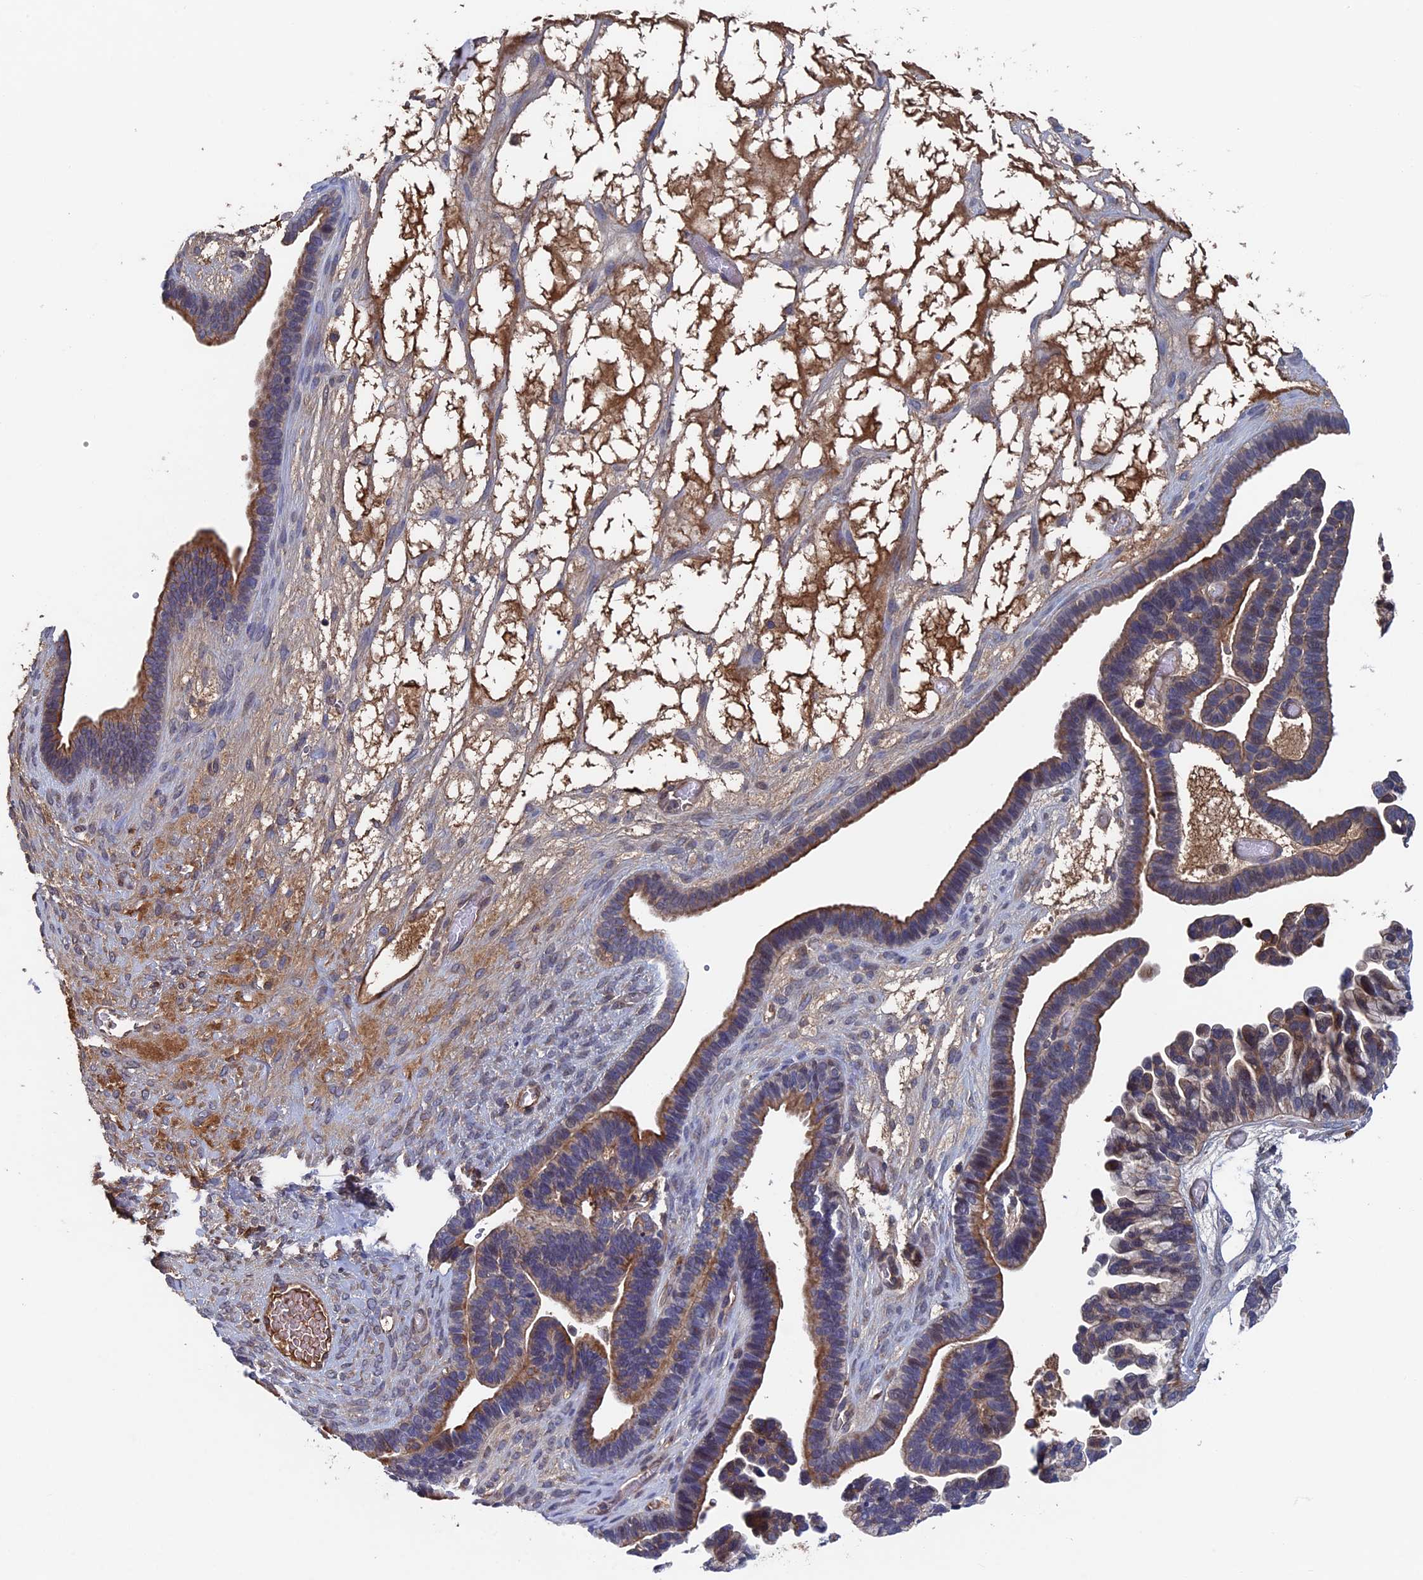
{"staining": {"intensity": "weak", "quantity": "25%-75%", "location": "cytoplasmic/membranous"}, "tissue": "ovarian cancer", "cell_type": "Tumor cells", "image_type": "cancer", "snomed": [{"axis": "morphology", "description": "Cystadenocarcinoma, serous, NOS"}, {"axis": "topography", "description": "Ovary"}], "caption": "This histopathology image reveals immunohistochemistry staining of ovarian cancer, with low weak cytoplasmic/membranous expression in approximately 25%-75% of tumor cells.", "gene": "RPUSD1", "patient": {"sex": "female", "age": 56}}